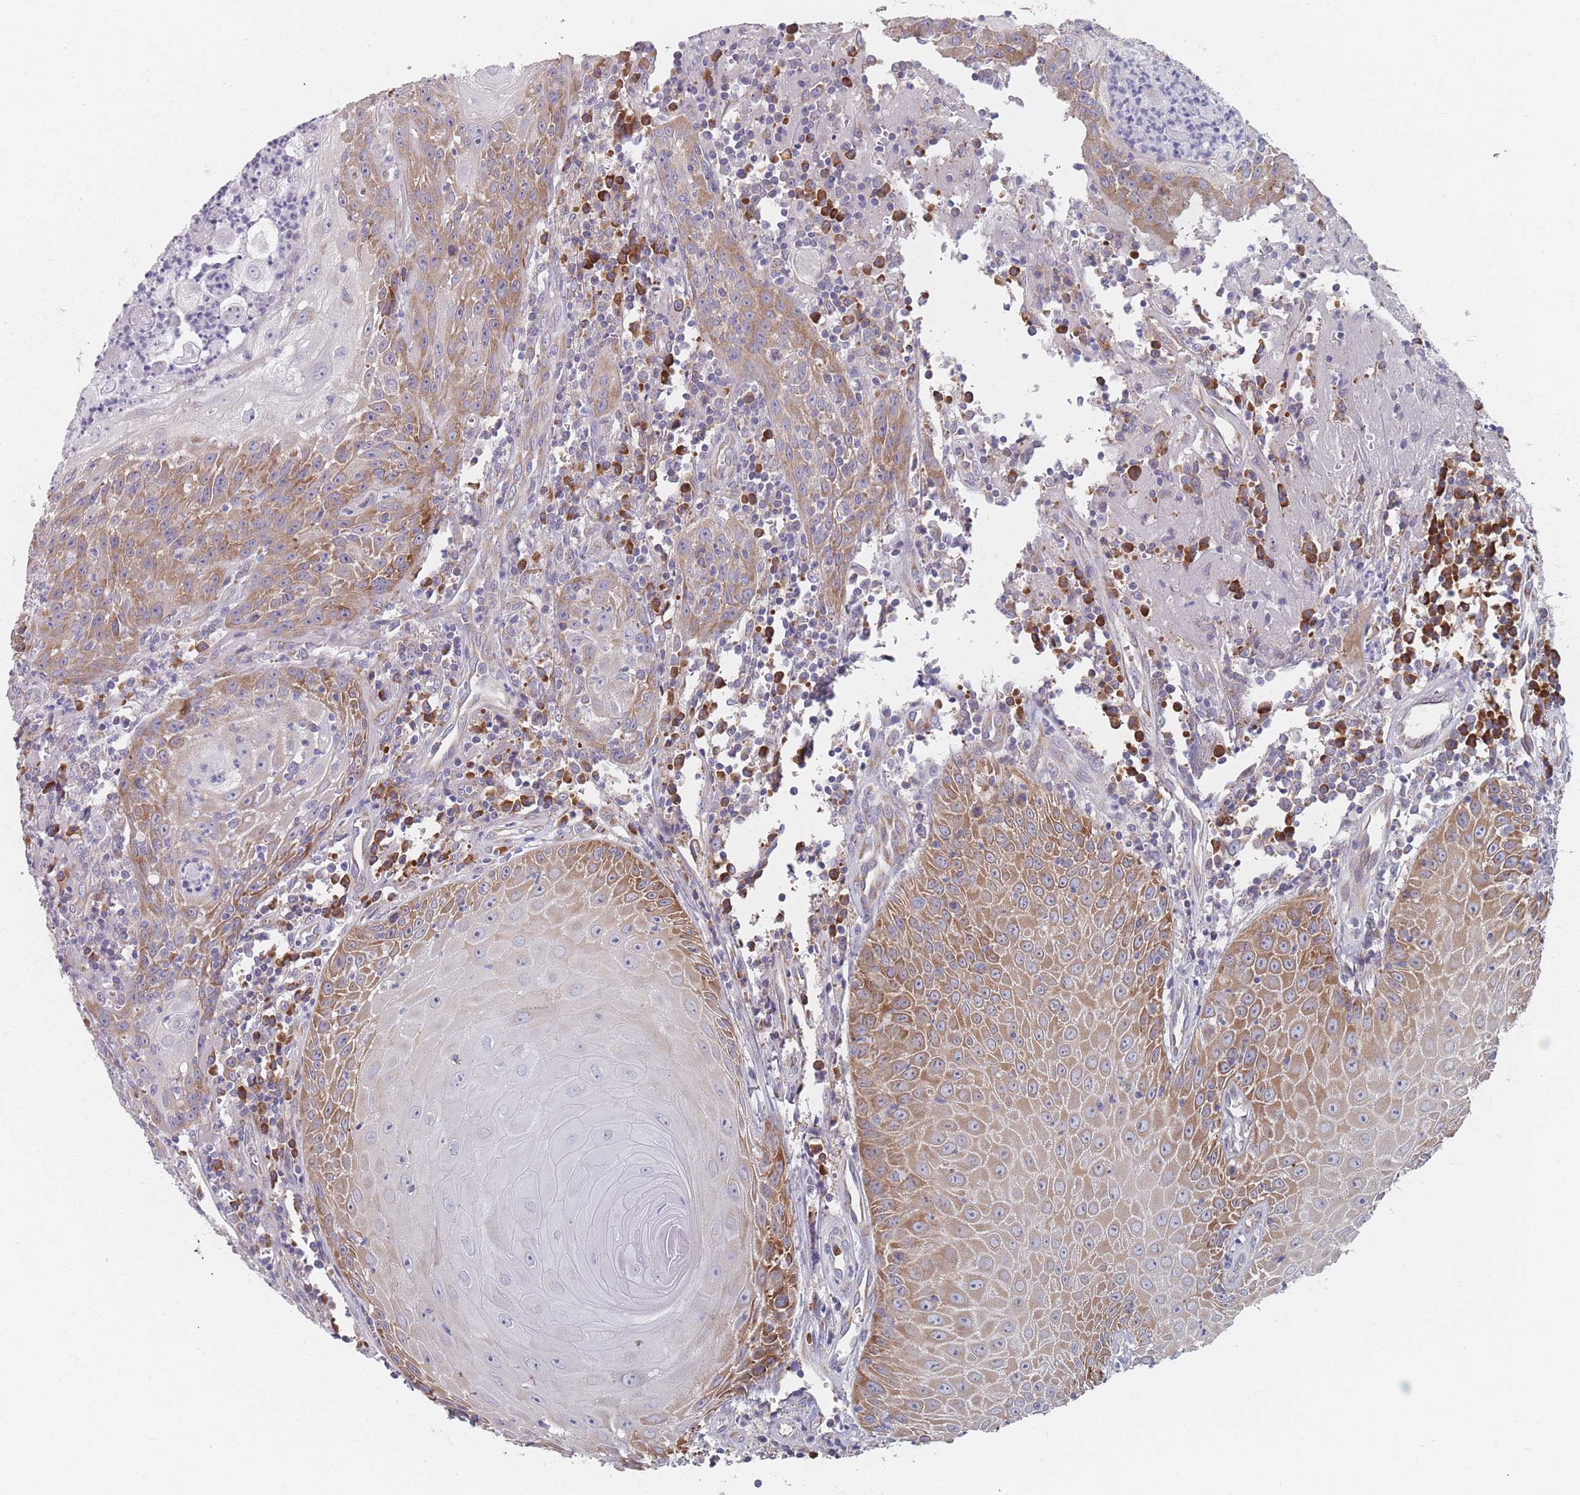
{"staining": {"intensity": "moderate", "quantity": "25%-75%", "location": "cytoplasmic/membranous"}, "tissue": "head and neck cancer", "cell_type": "Tumor cells", "image_type": "cancer", "snomed": [{"axis": "morphology", "description": "Normal tissue, NOS"}, {"axis": "morphology", "description": "Squamous cell carcinoma, NOS"}, {"axis": "topography", "description": "Oral tissue"}, {"axis": "topography", "description": "Head-Neck"}], "caption": "Head and neck cancer (squamous cell carcinoma) was stained to show a protein in brown. There is medium levels of moderate cytoplasmic/membranous staining in about 25%-75% of tumor cells. (Stains: DAB in brown, nuclei in blue, Microscopy: brightfield microscopy at high magnification).", "gene": "CACNG5", "patient": {"sex": "female", "age": 70}}